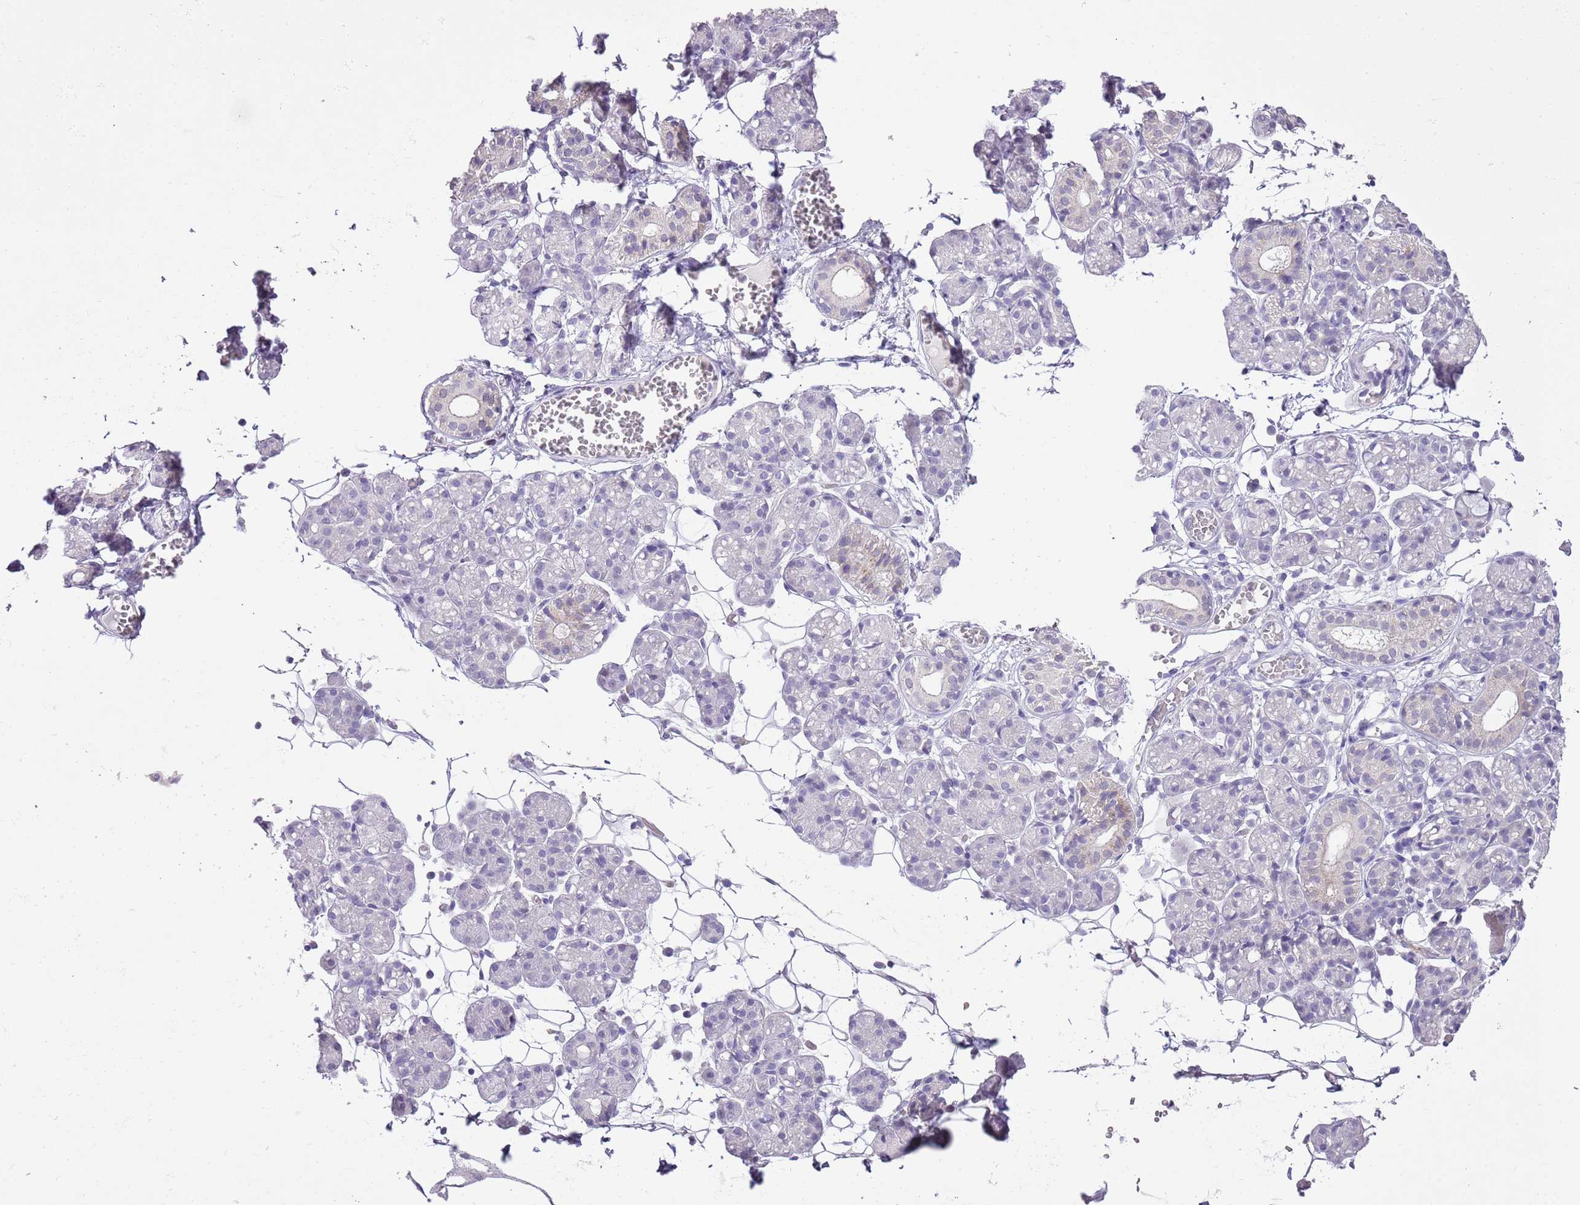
{"staining": {"intensity": "negative", "quantity": "none", "location": "none"}, "tissue": "salivary gland", "cell_type": "Glandular cells", "image_type": "normal", "snomed": [{"axis": "morphology", "description": "Normal tissue, NOS"}, {"axis": "topography", "description": "Salivary gland"}], "caption": "Glandular cells show no significant expression in benign salivary gland. Brightfield microscopy of immunohistochemistry stained with DAB (brown) and hematoxylin (blue), captured at high magnification.", "gene": "XPO7", "patient": {"sex": "male", "age": 63}}